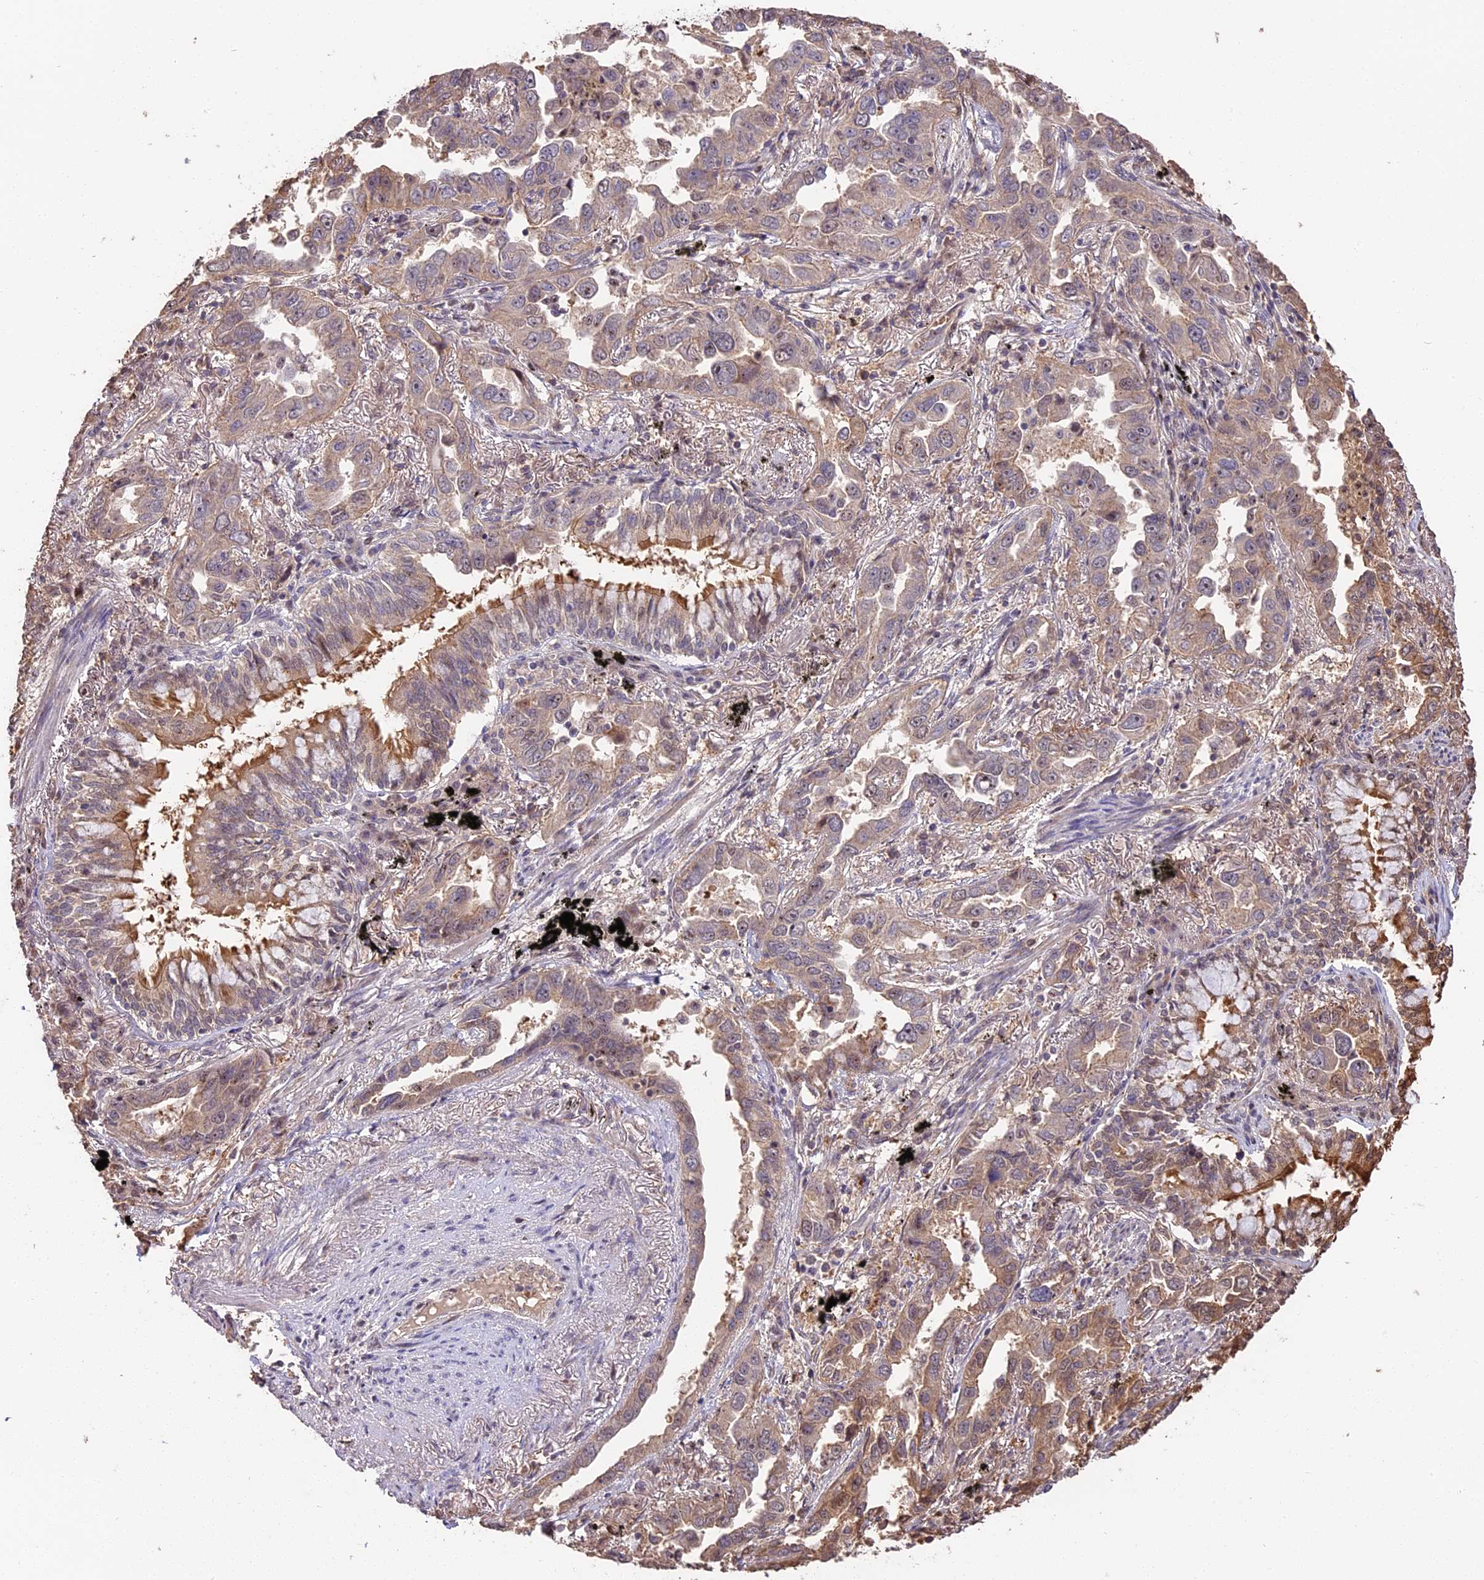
{"staining": {"intensity": "weak", "quantity": "25%-75%", "location": "cytoplasmic/membranous"}, "tissue": "lung cancer", "cell_type": "Tumor cells", "image_type": "cancer", "snomed": [{"axis": "morphology", "description": "Adenocarcinoma, NOS"}, {"axis": "topography", "description": "Lung"}], "caption": "Lung cancer (adenocarcinoma) stained with a brown dye shows weak cytoplasmic/membranous positive staining in about 25%-75% of tumor cells.", "gene": "PPP1R37", "patient": {"sex": "male", "age": 67}}